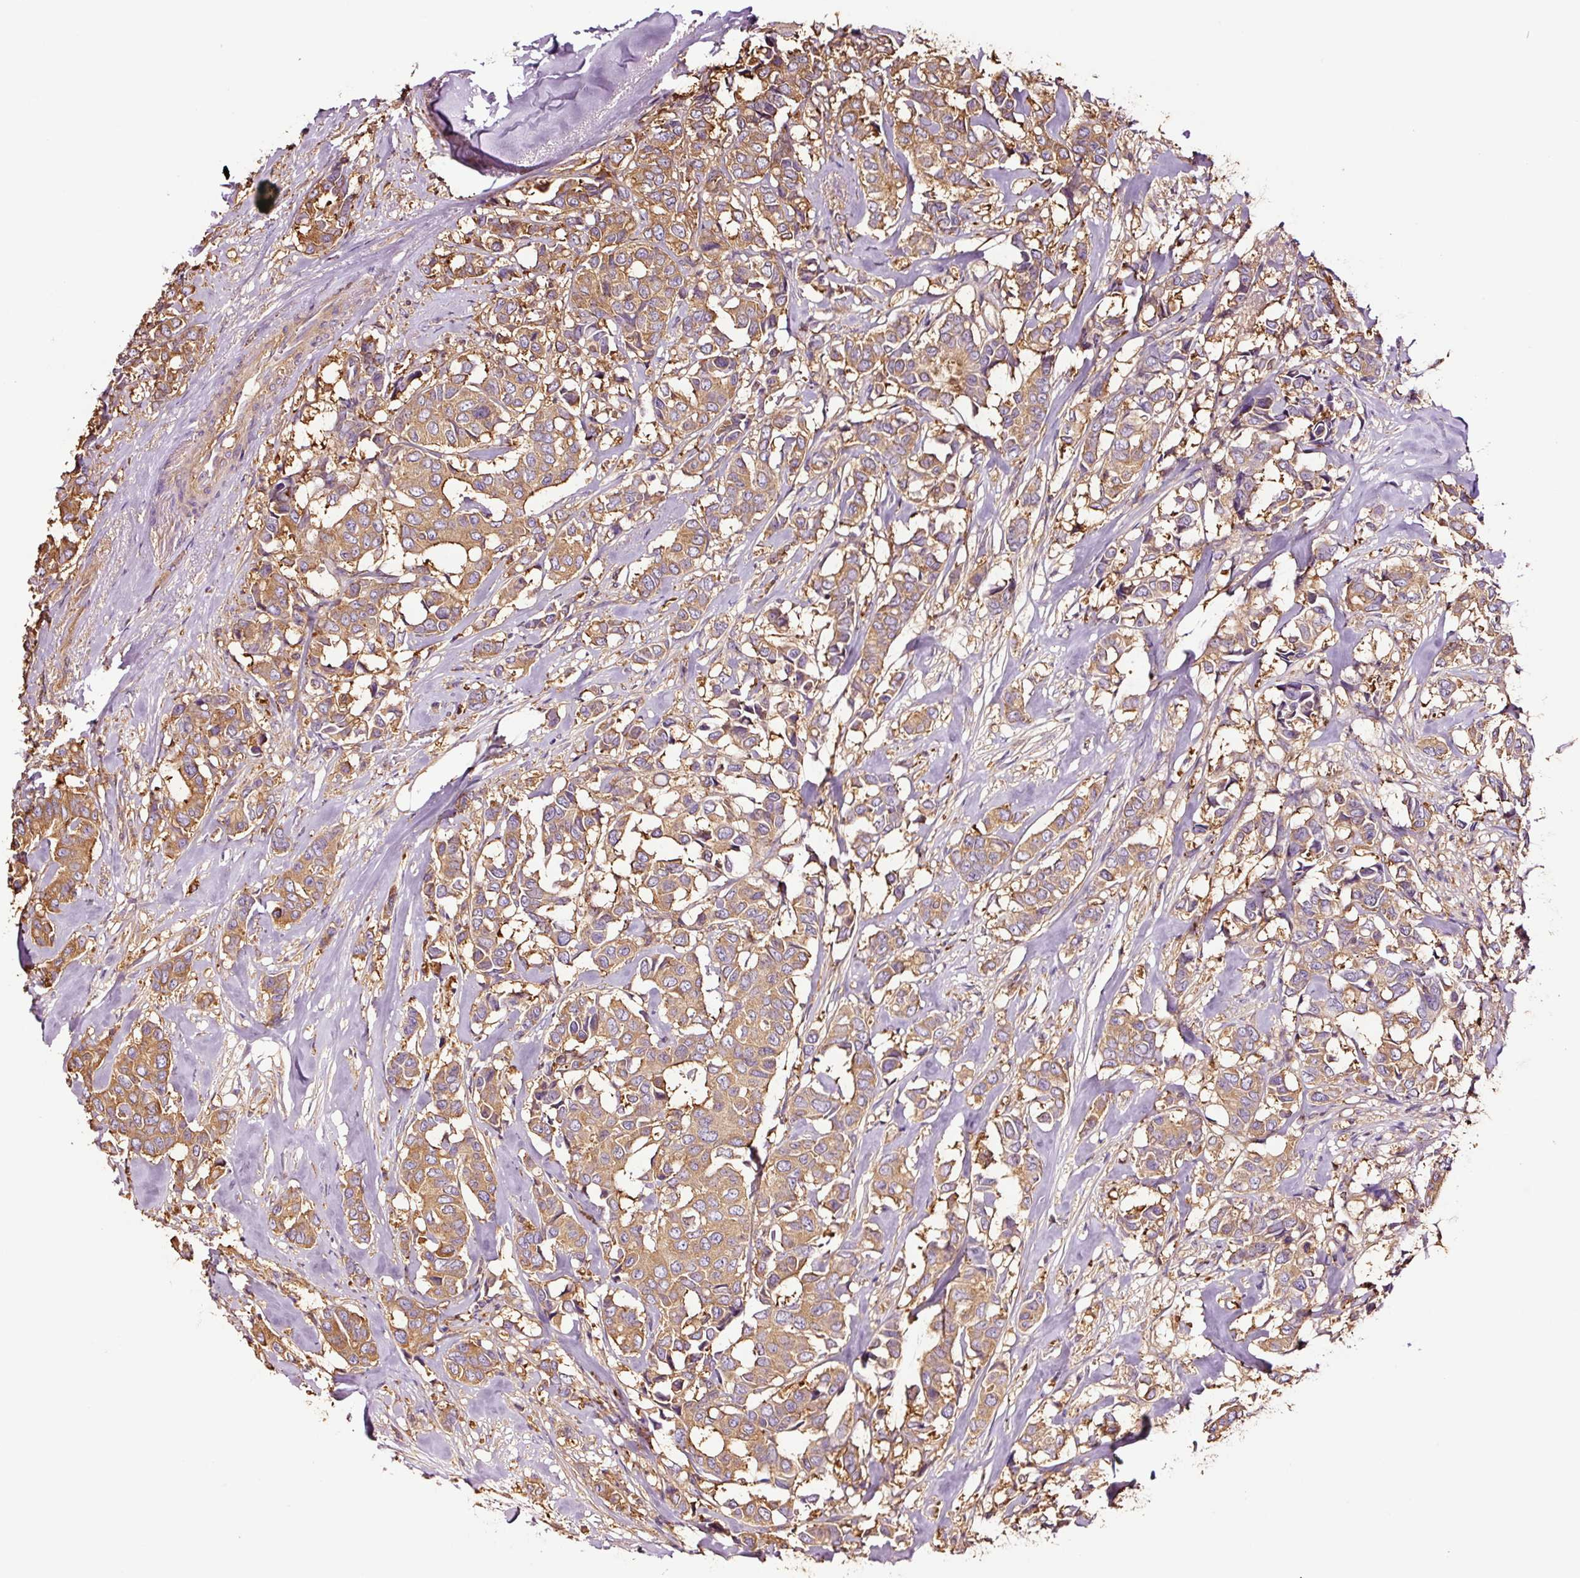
{"staining": {"intensity": "moderate", "quantity": ">75%", "location": "cytoplasmic/membranous"}, "tissue": "breast cancer", "cell_type": "Tumor cells", "image_type": "cancer", "snomed": [{"axis": "morphology", "description": "Duct carcinoma"}, {"axis": "topography", "description": "Breast"}], "caption": "Moderate cytoplasmic/membranous protein staining is appreciated in approximately >75% of tumor cells in breast cancer.", "gene": "METAP1", "patient": {"sex": "female", "age": 87}}